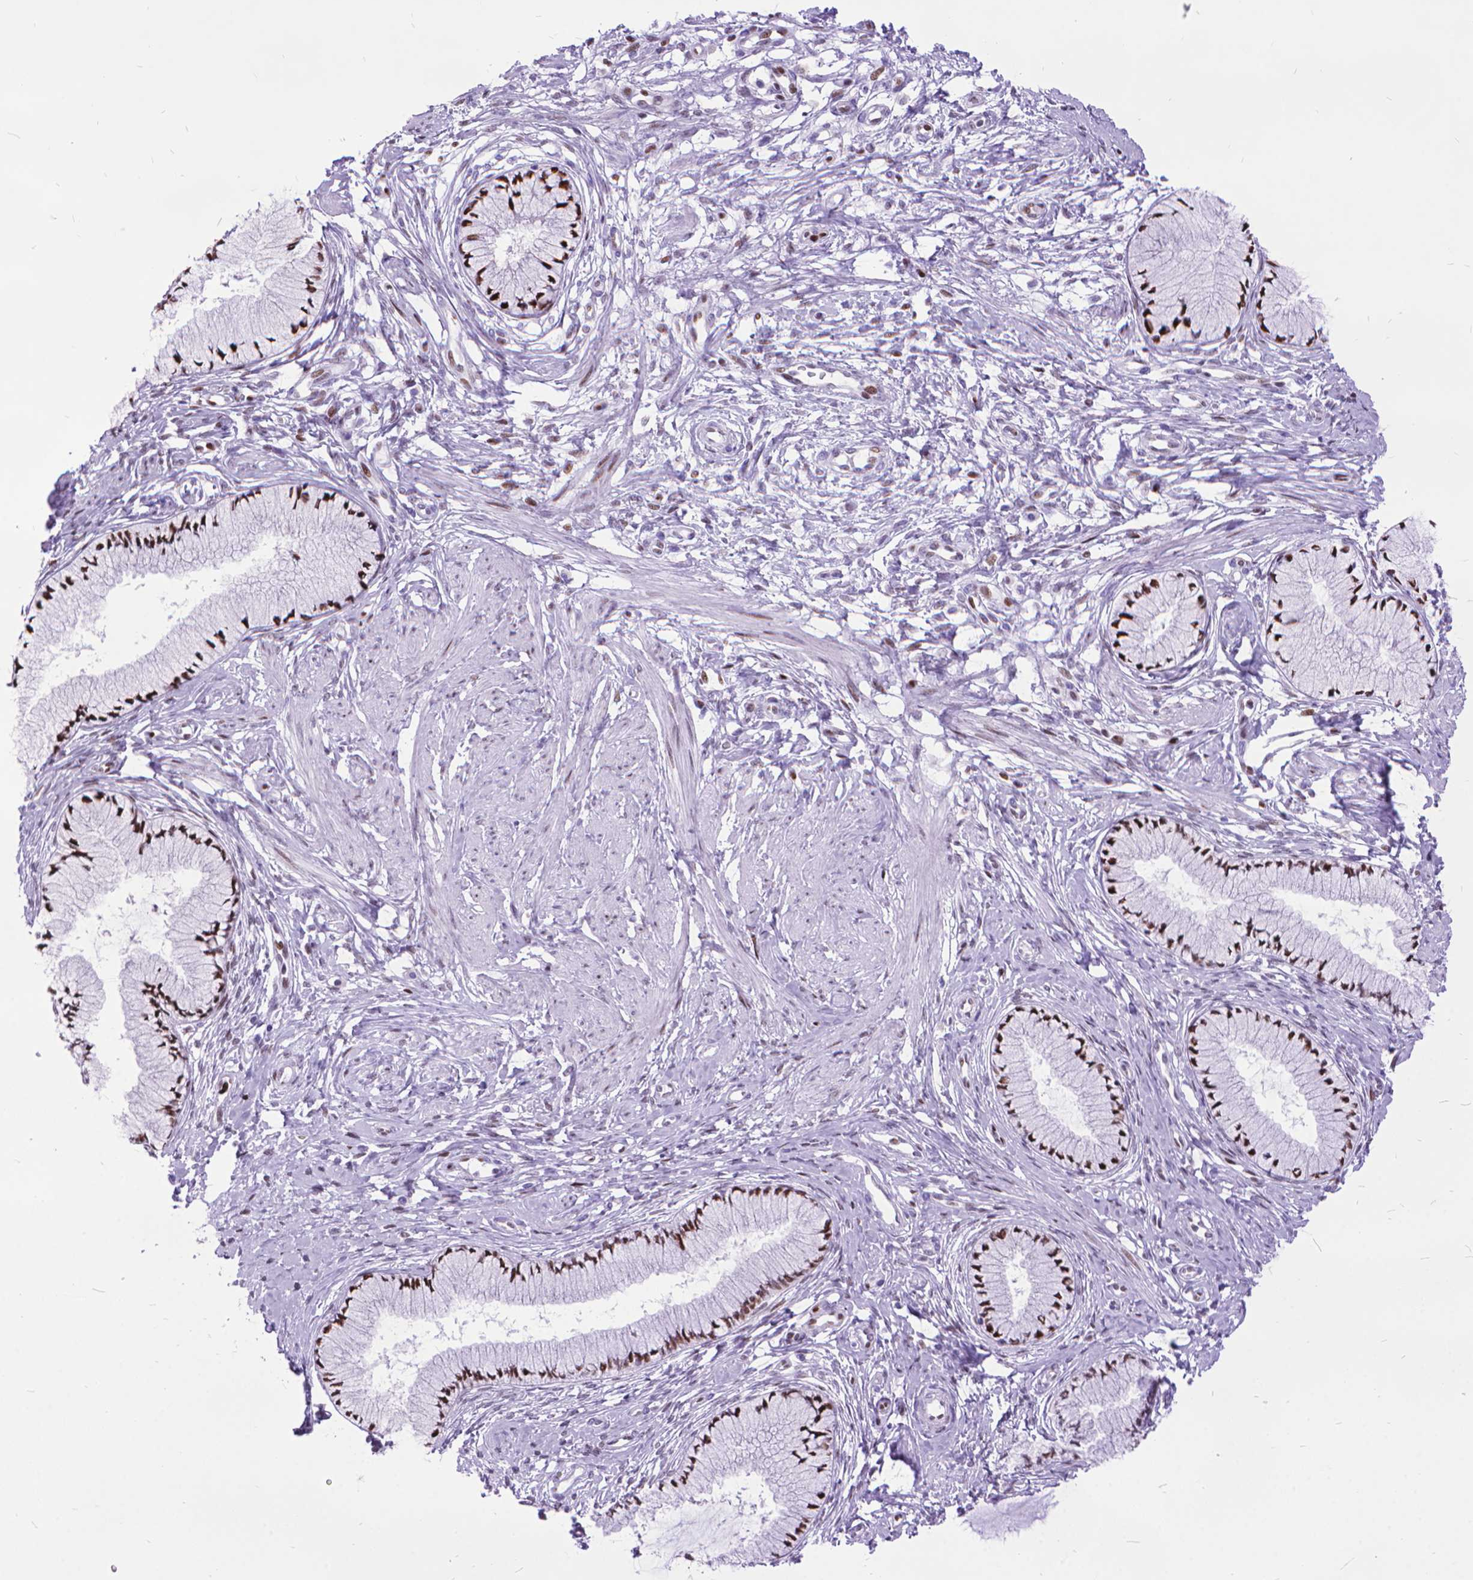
{"staining": {"intensity": "strong", "quantity": ">75%", "location": "nuclear"}, "tissue": "cervix", "cell_type": "Glandular cells", "image_type": "normal", "snomed": [{"axis": "morphology", "description": "Normal tissue, NOS"}, {"axis": "topography", "description": "Cervix"}], "caption": "This image demonstrates immunohistochemistry (IHC) staining of normal human cervix, with high strong nuclear staining in approximately >75% of glandular cells.", "gene": "POLE4", "patient": {"sex": "female", "age": 37}}